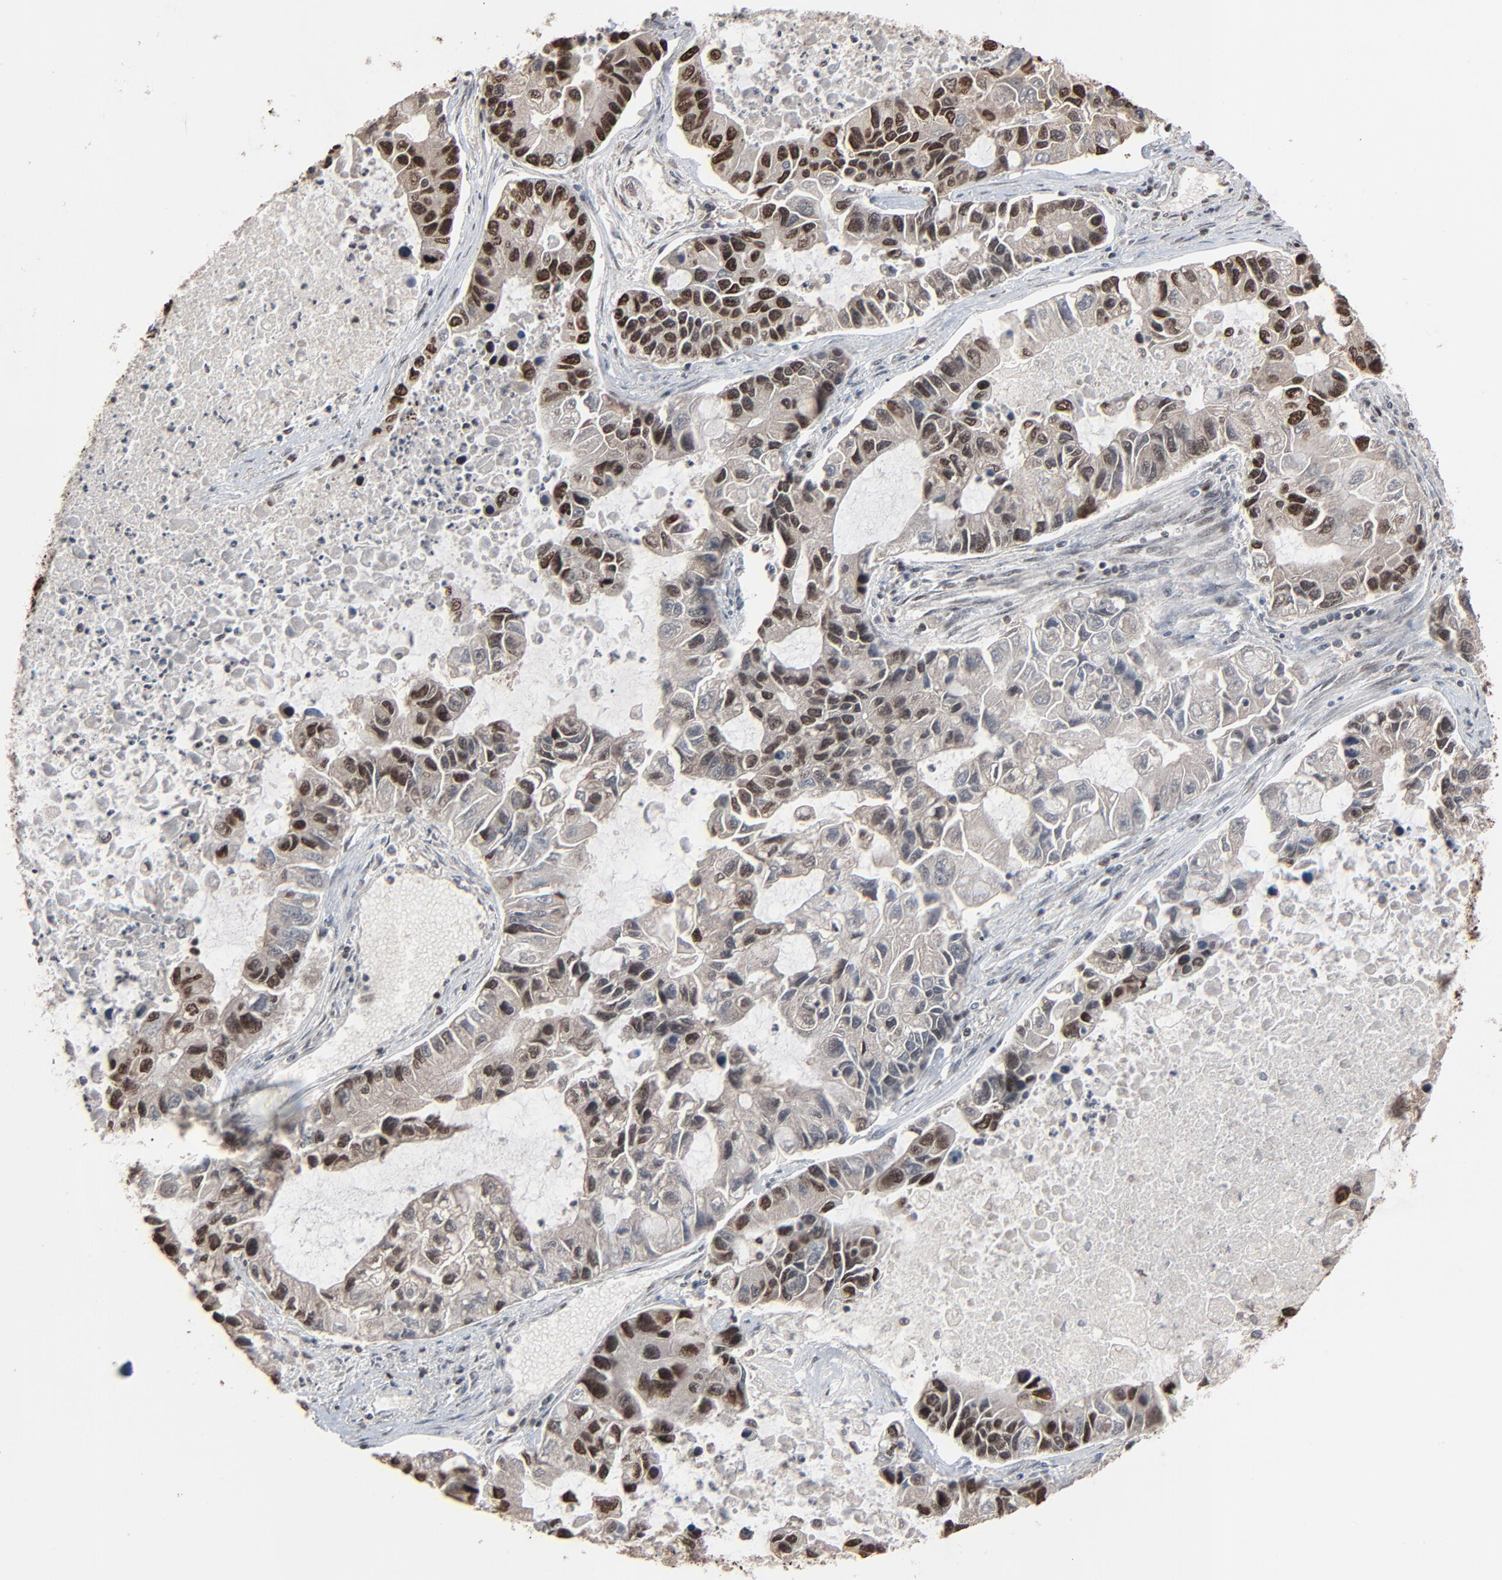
{"staining": {"intensity": "moderate", "quantity": "25%-75%", "location": "nuclear"}, "tissue": "lung cancer", "cell_type": "Tumor cells", "image_type": "cancer", "snomed": [{"axis": "morphology", "description": "Adenocarcinoma, NOS"}, {"axis": "topography", "description": "Lung"}], "caption": "Protein analysis of lung adenocarcinoma tissue demonstrates moderate nuclear staining in about 25%-75% of tumor cells.", "gene": "RPS6KA3", "patient": {"sex": "female", "age": 51}}